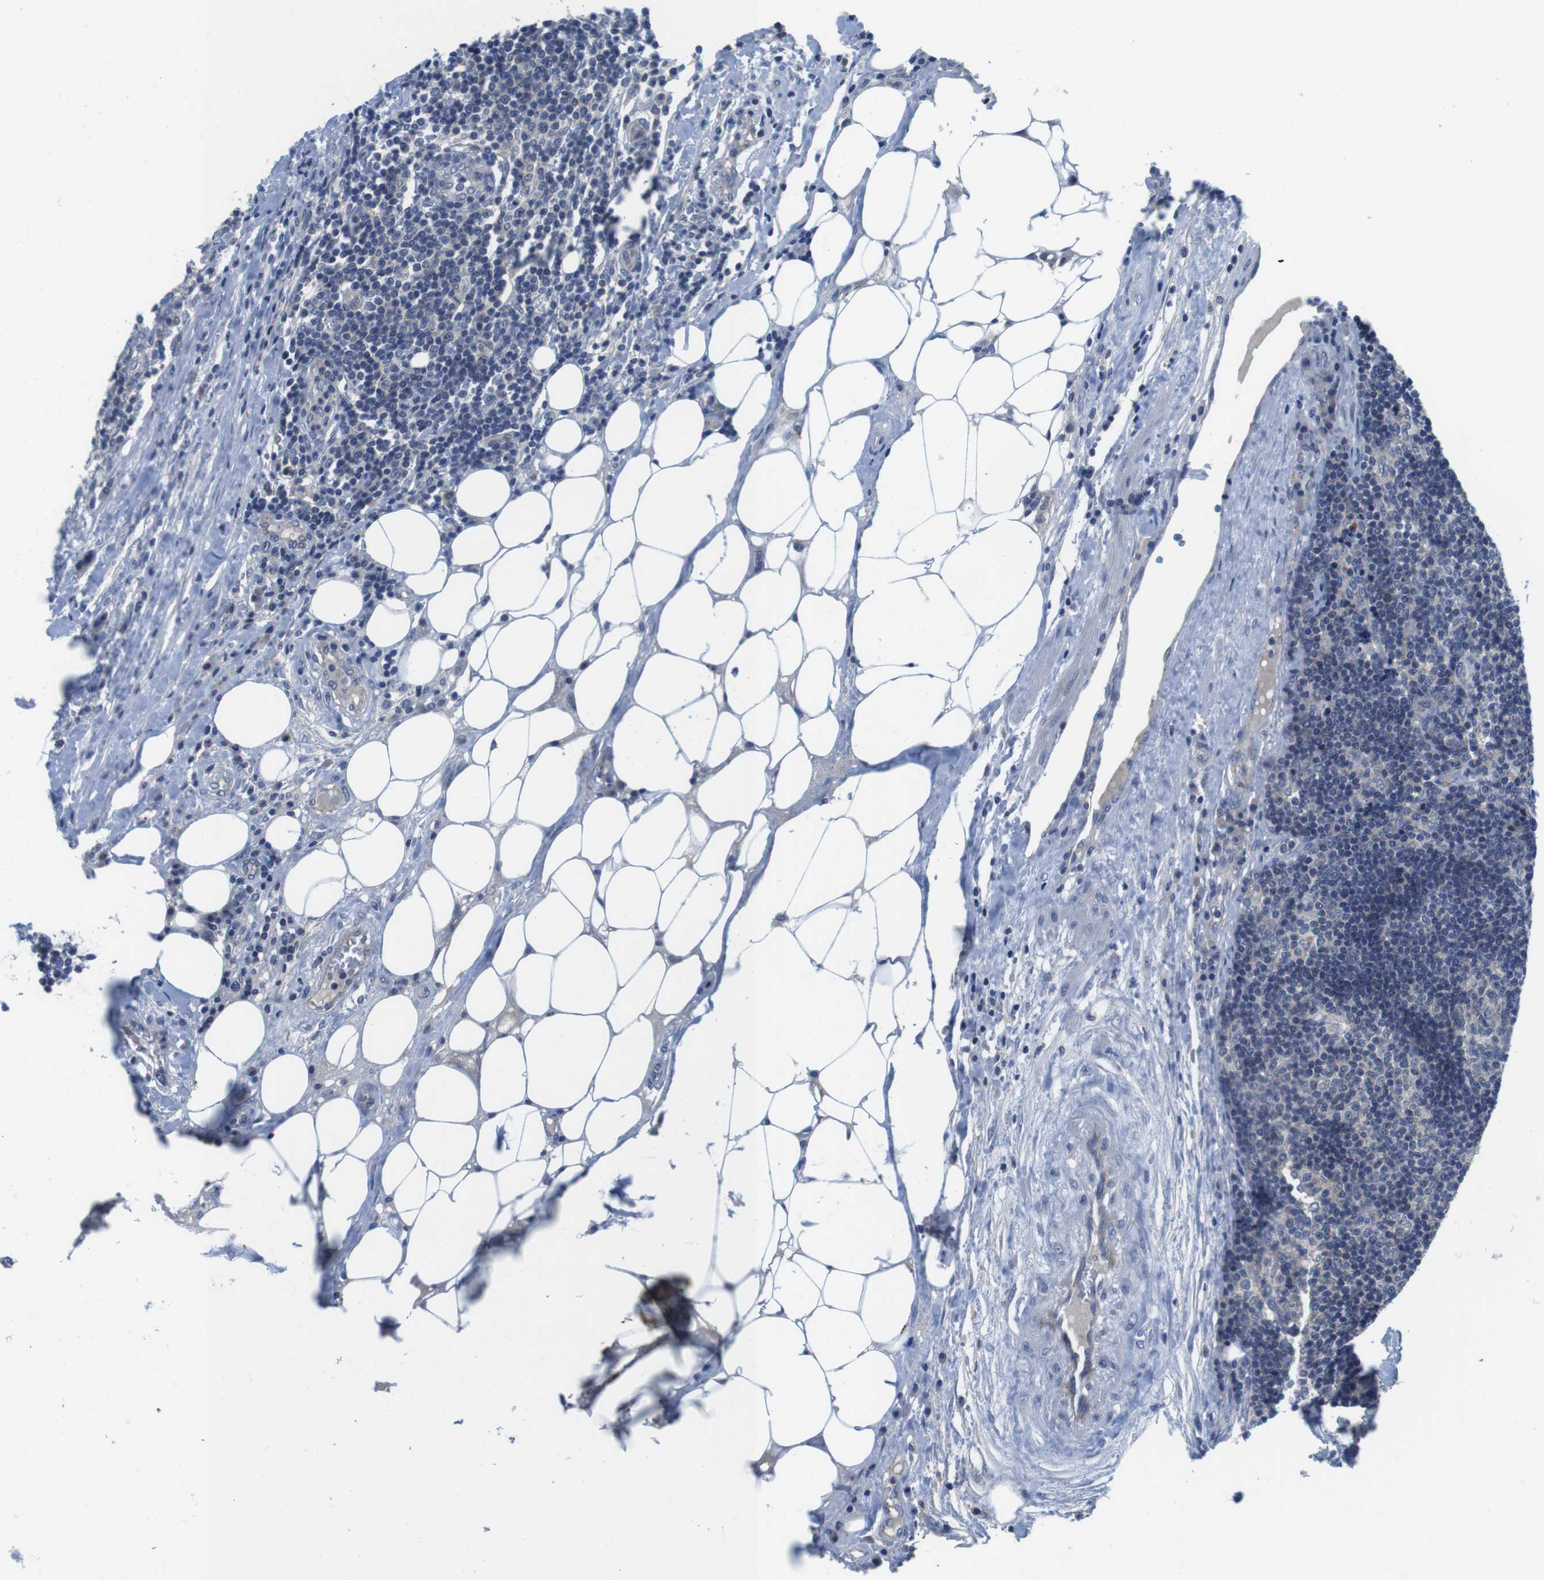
{"staining": {"intensity": "weak", "quantity": "<25%", "location": "cytoplasmic/membranous"}, "tissue": "lymph node", "cell_type": "Germinal center cells", "image_type": "normal", "snomed": [{"axis": "morphology", "description": "Normal tissue, NOS"}, {"axis": "morphology", "description": "Squamous cell carcinoma, metastatic, NOS"}, {"axis": "topography", "description": "Lymph node"}], "caption": "This is a histopathology image of immunohistochemistry staining of unremarkable lymph node, which shows no staining in germinal center cells. The staining was performed using DAB (3,3'-diaminobenzidine) to visualize the protein expression in brown, while the nuclei were stained in blue with hematoxylin (Magnification: 20x).", "gene": "SCRIB", "patient": {"sex": "female", "age": 53}}